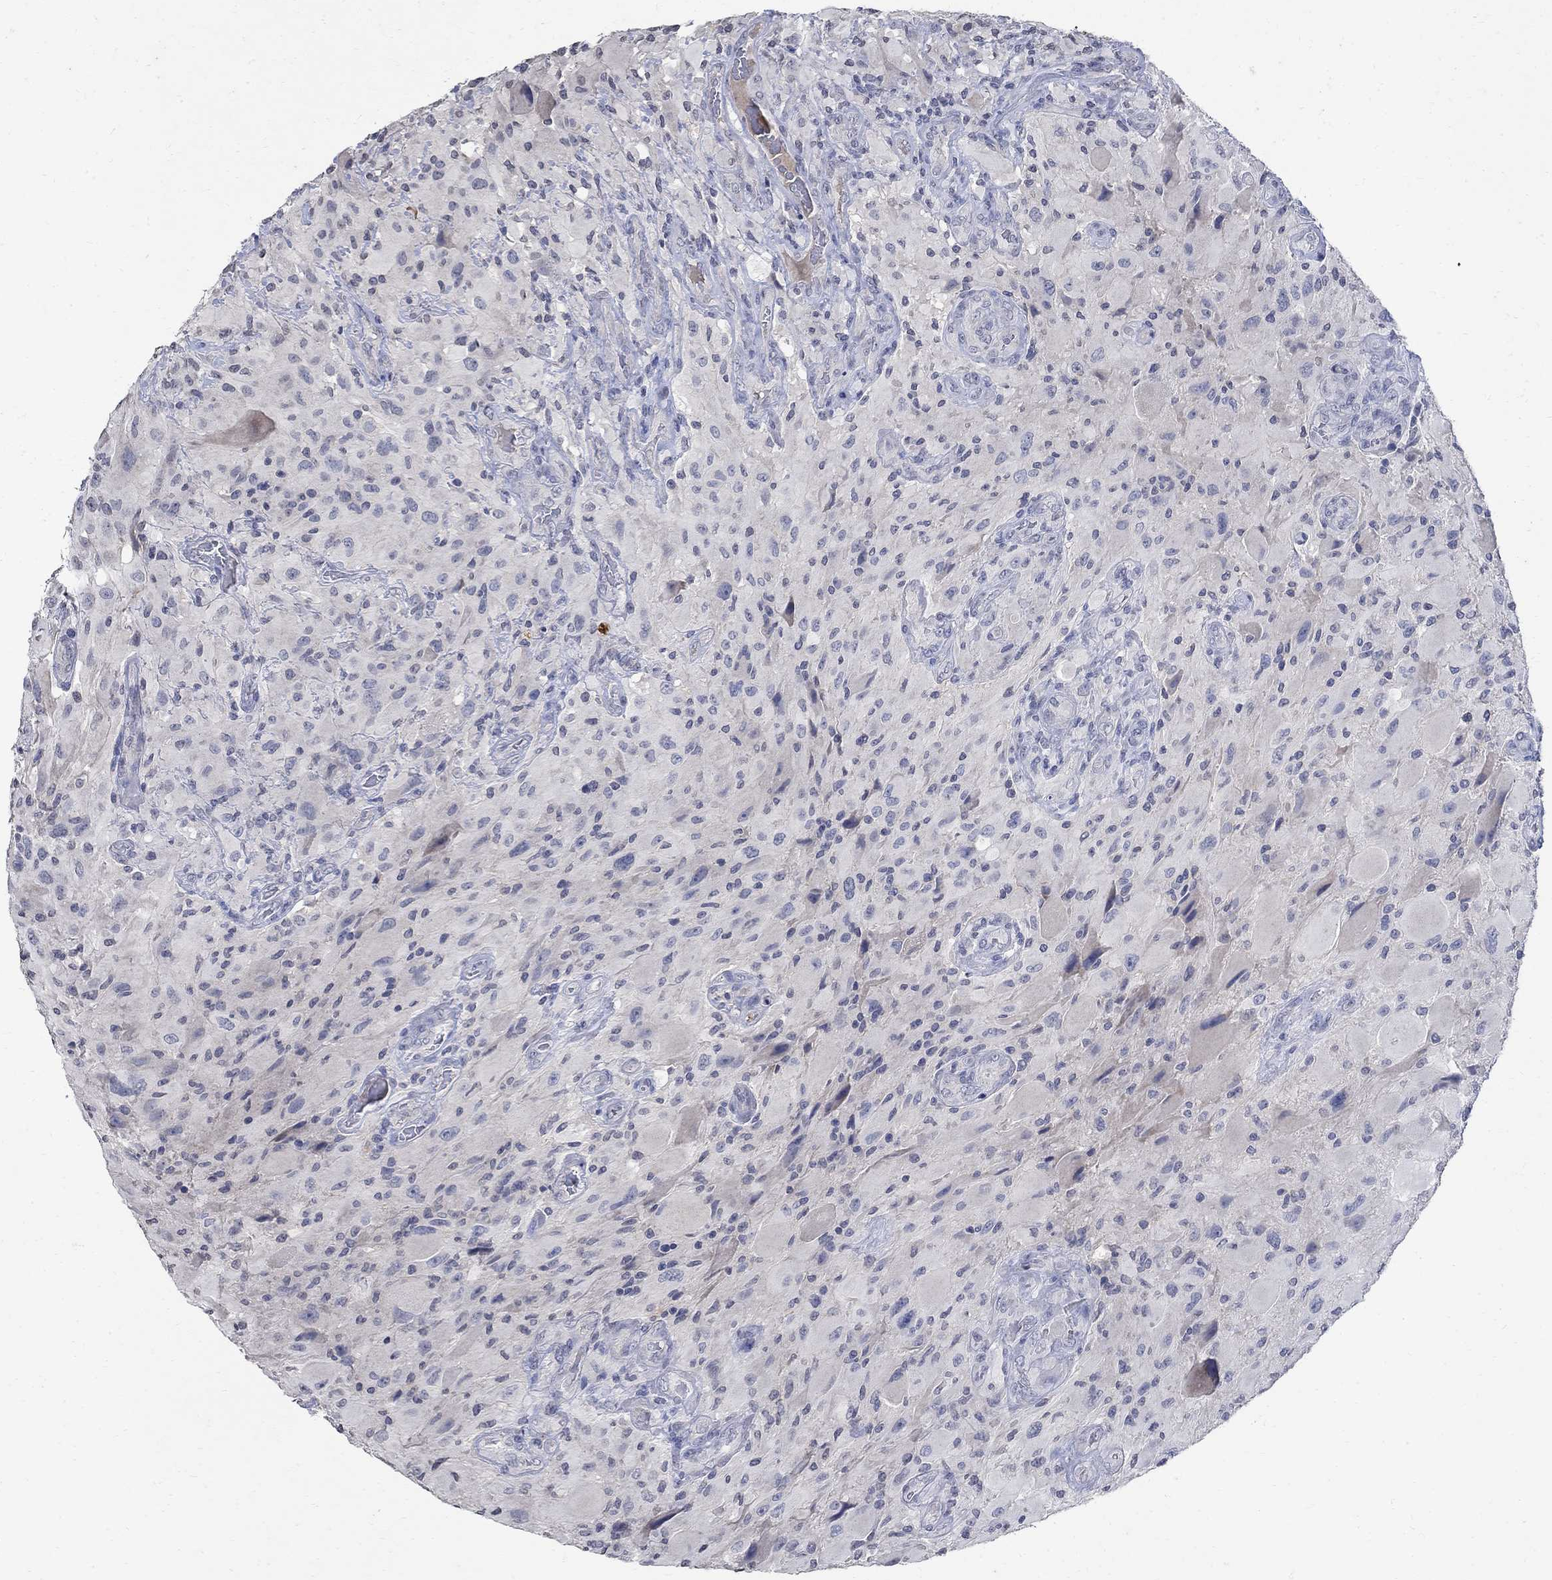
{"staining": {"intensity": "negative", "quantity": "none", "location": "none"}, "tissue": "glioma", "cell_type": "Tumor cells", "image_type": "cancer", "snomed": [{"axis": "morphology", "description": "Glioma, malignant, High grade"}, {"axis": "topography", "description": "Cerebral cortex"}], "caption": "Immunohistochemistry histopathology image of glioma stained for a protein (brown), which displays no staining in tumor cells.", "gene": "TMEM169", "patient": {"sex": "male", "age": 35}}